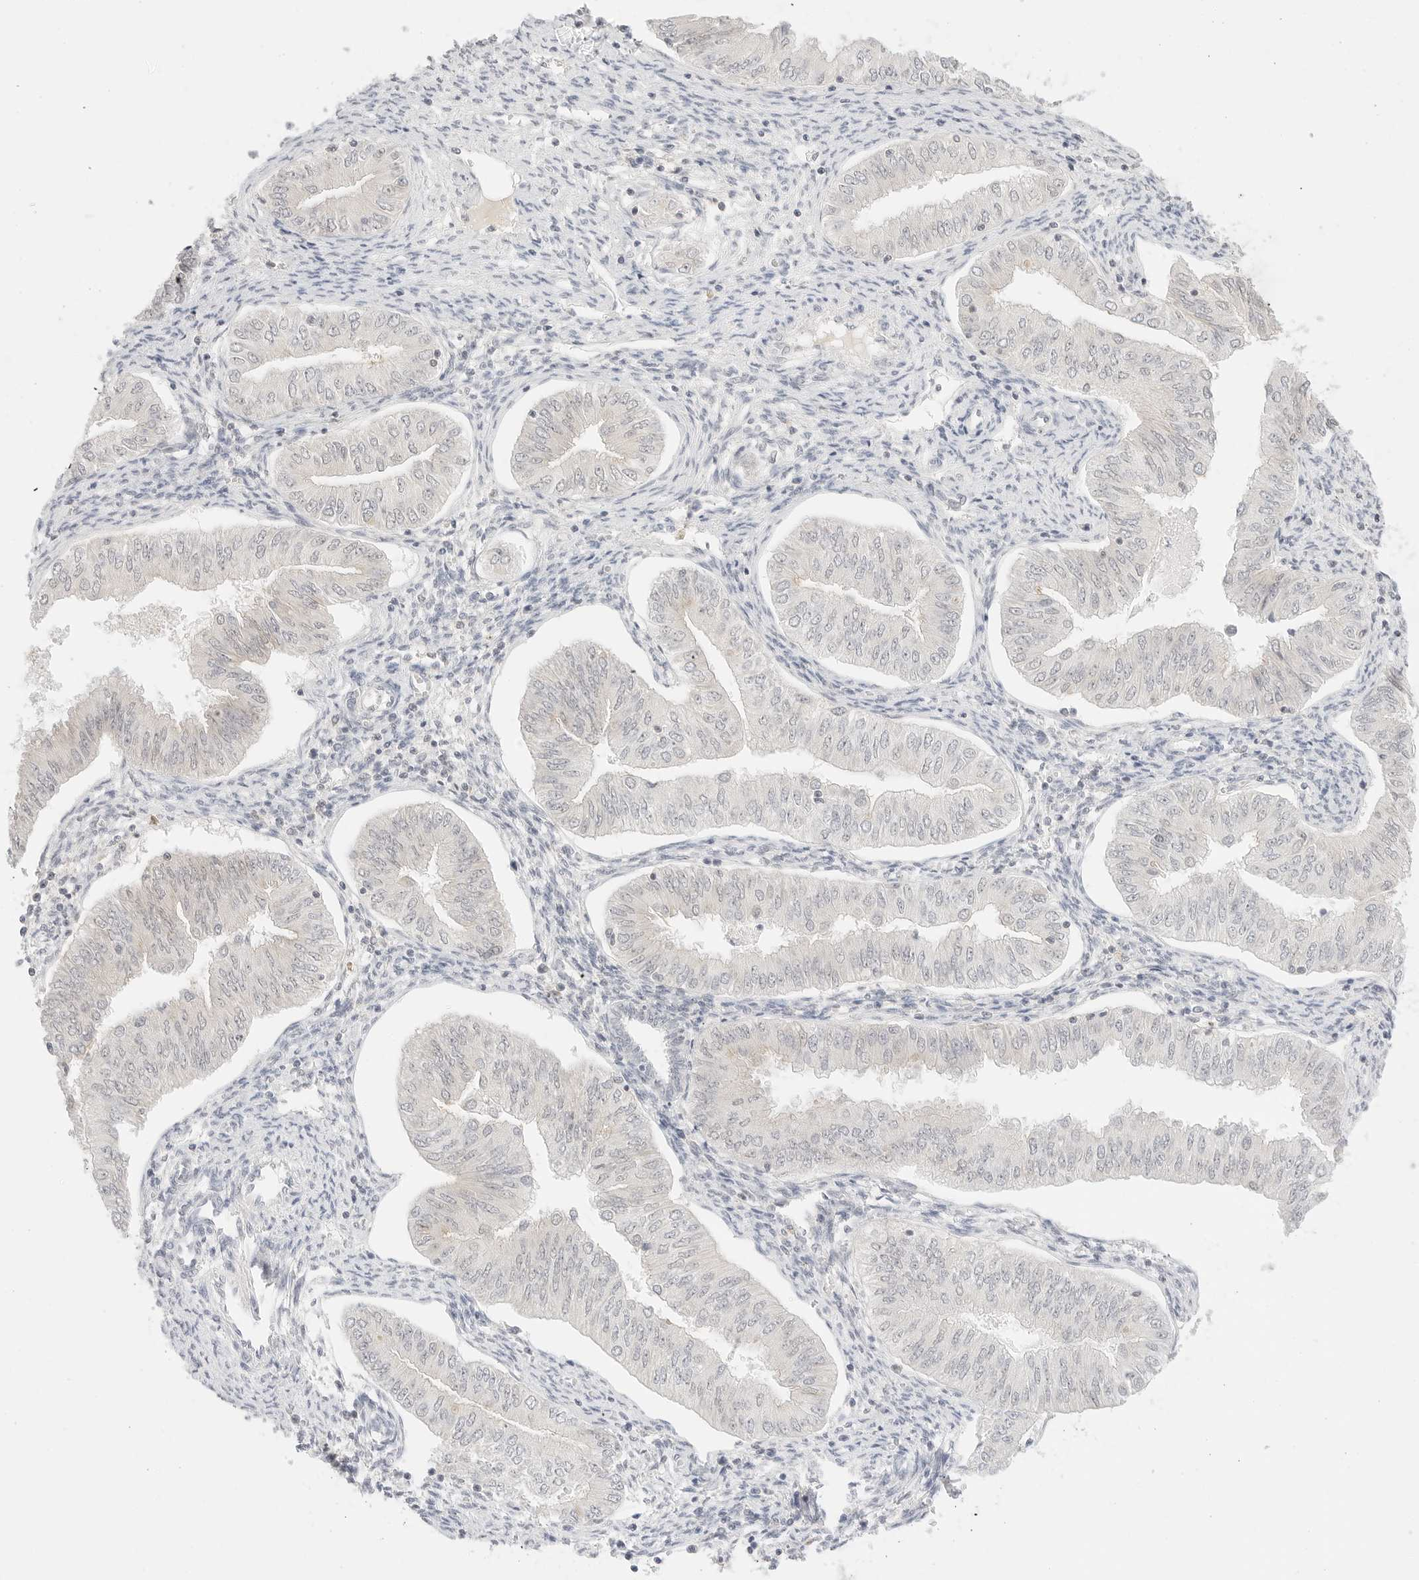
{"staining": {"intensity": "negative", "quantity": "none", "location": "none"}, "tissue": "endometrial cancer", "cell_type": "Tumor cells", "image_type": "cancer", "snomed": [{"axis": "morphology", "description": "Normal tissue, NOS"}, {"axis": "morphology", "description": "Adenocarcinoma, NOS"}, {"axis": "topography", "description": "Endometrium"}], "caption": "Histopathology image shows no protein staining in tumor cells of adenocarcinoma (endometrial) tissue.", "gene": "GNAS", "patient": {"sex": "female", "age": 53}}